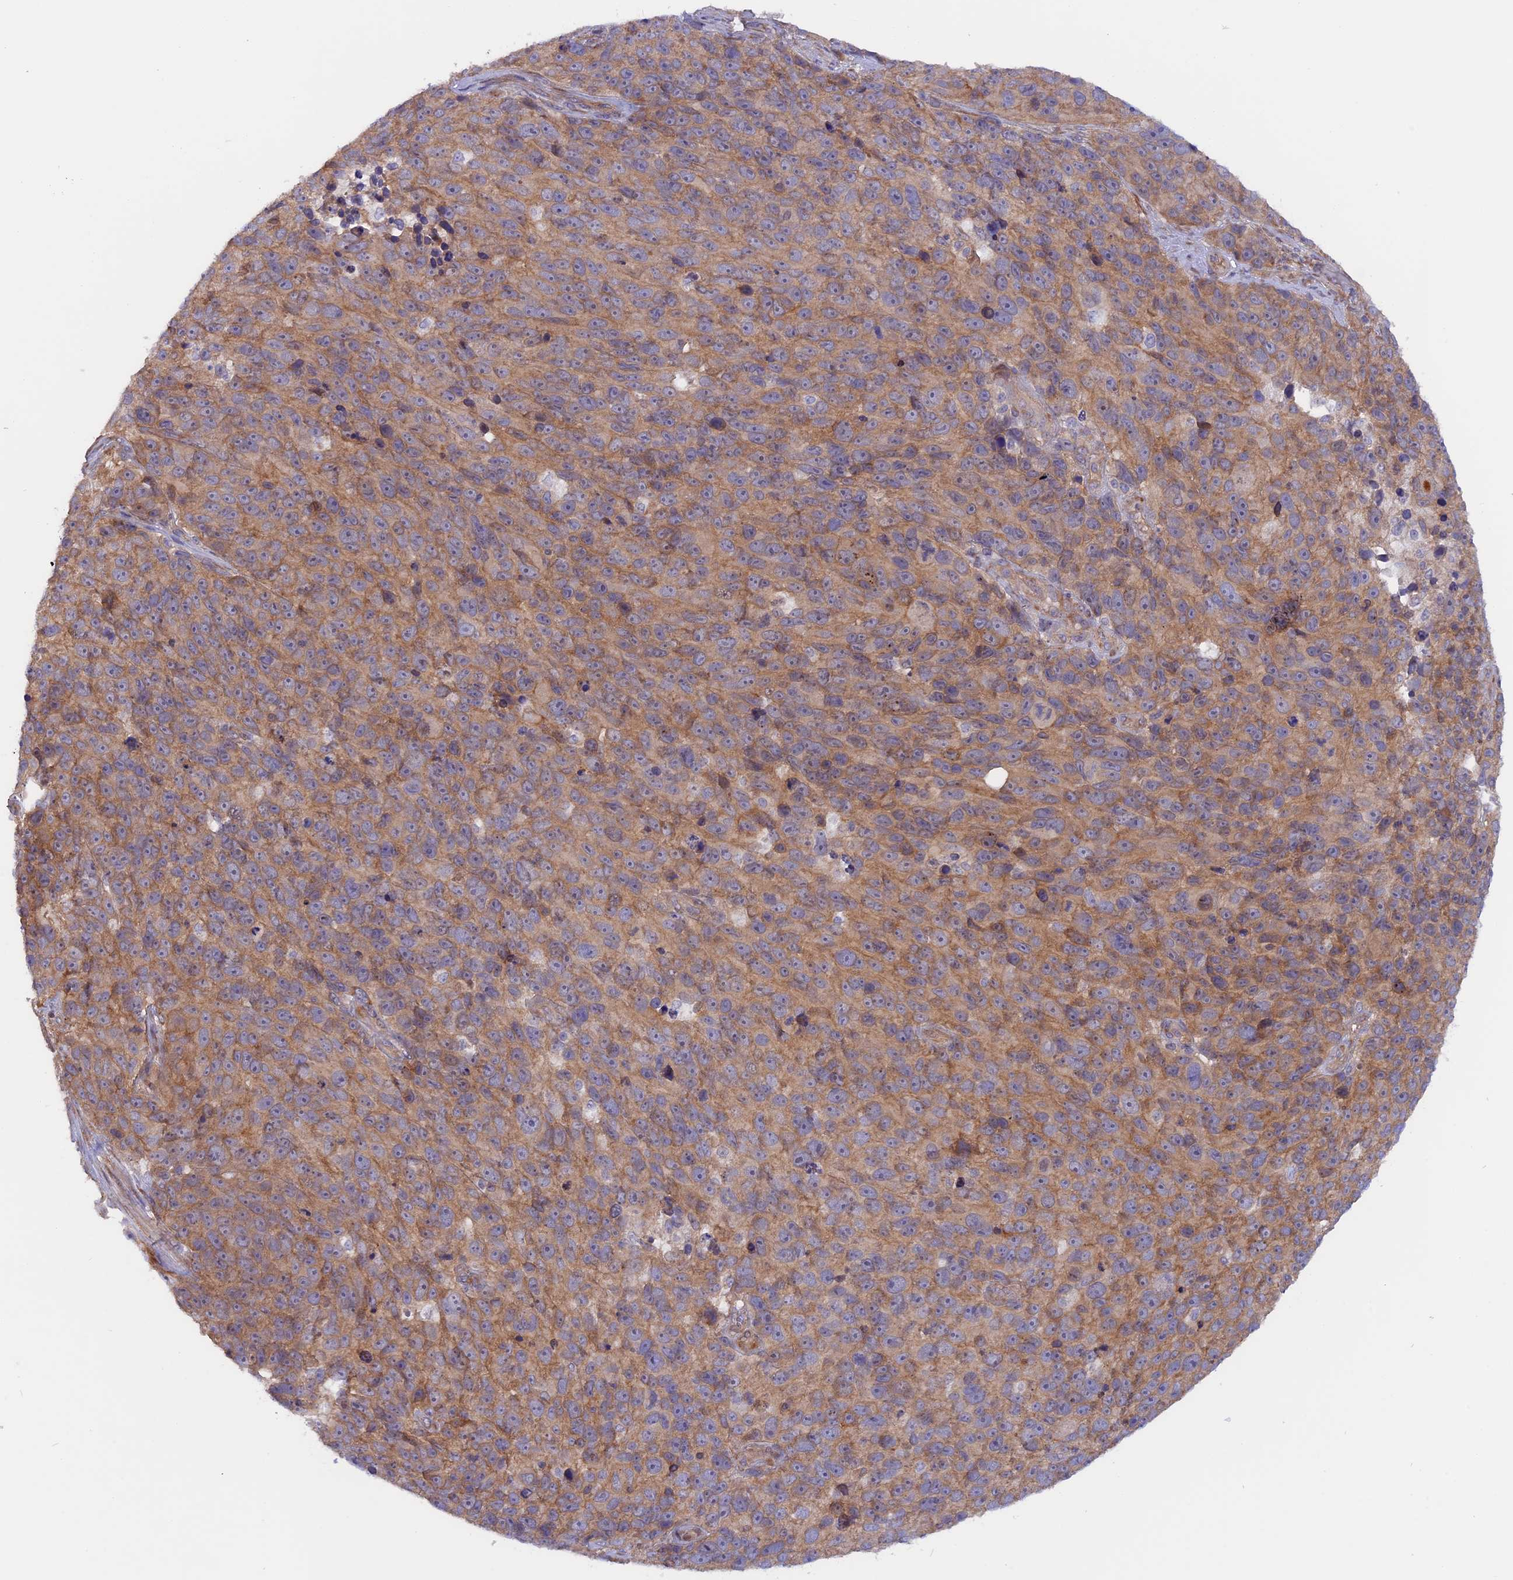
{"staining": {"intensity": "moderate", "quantity": ">75%", "location": "cytoplasmic/membranous"}, "tissue": "melanoma", "cell_type": "Tumor cells", "image_type": "cancer", "snomed": [{"axis": "morphology", "description": "Malignant melanoma, NOS"}, {"axis": "topography", "description": "Skin"}], "caption": "Melanoma stained with a brown dye shows moderate cytoplasmic/membranous positive positivity in approximately >75% of tumor cells.", "gene": "HYCC1", "patient": {"sex": "male", "age": 84}}